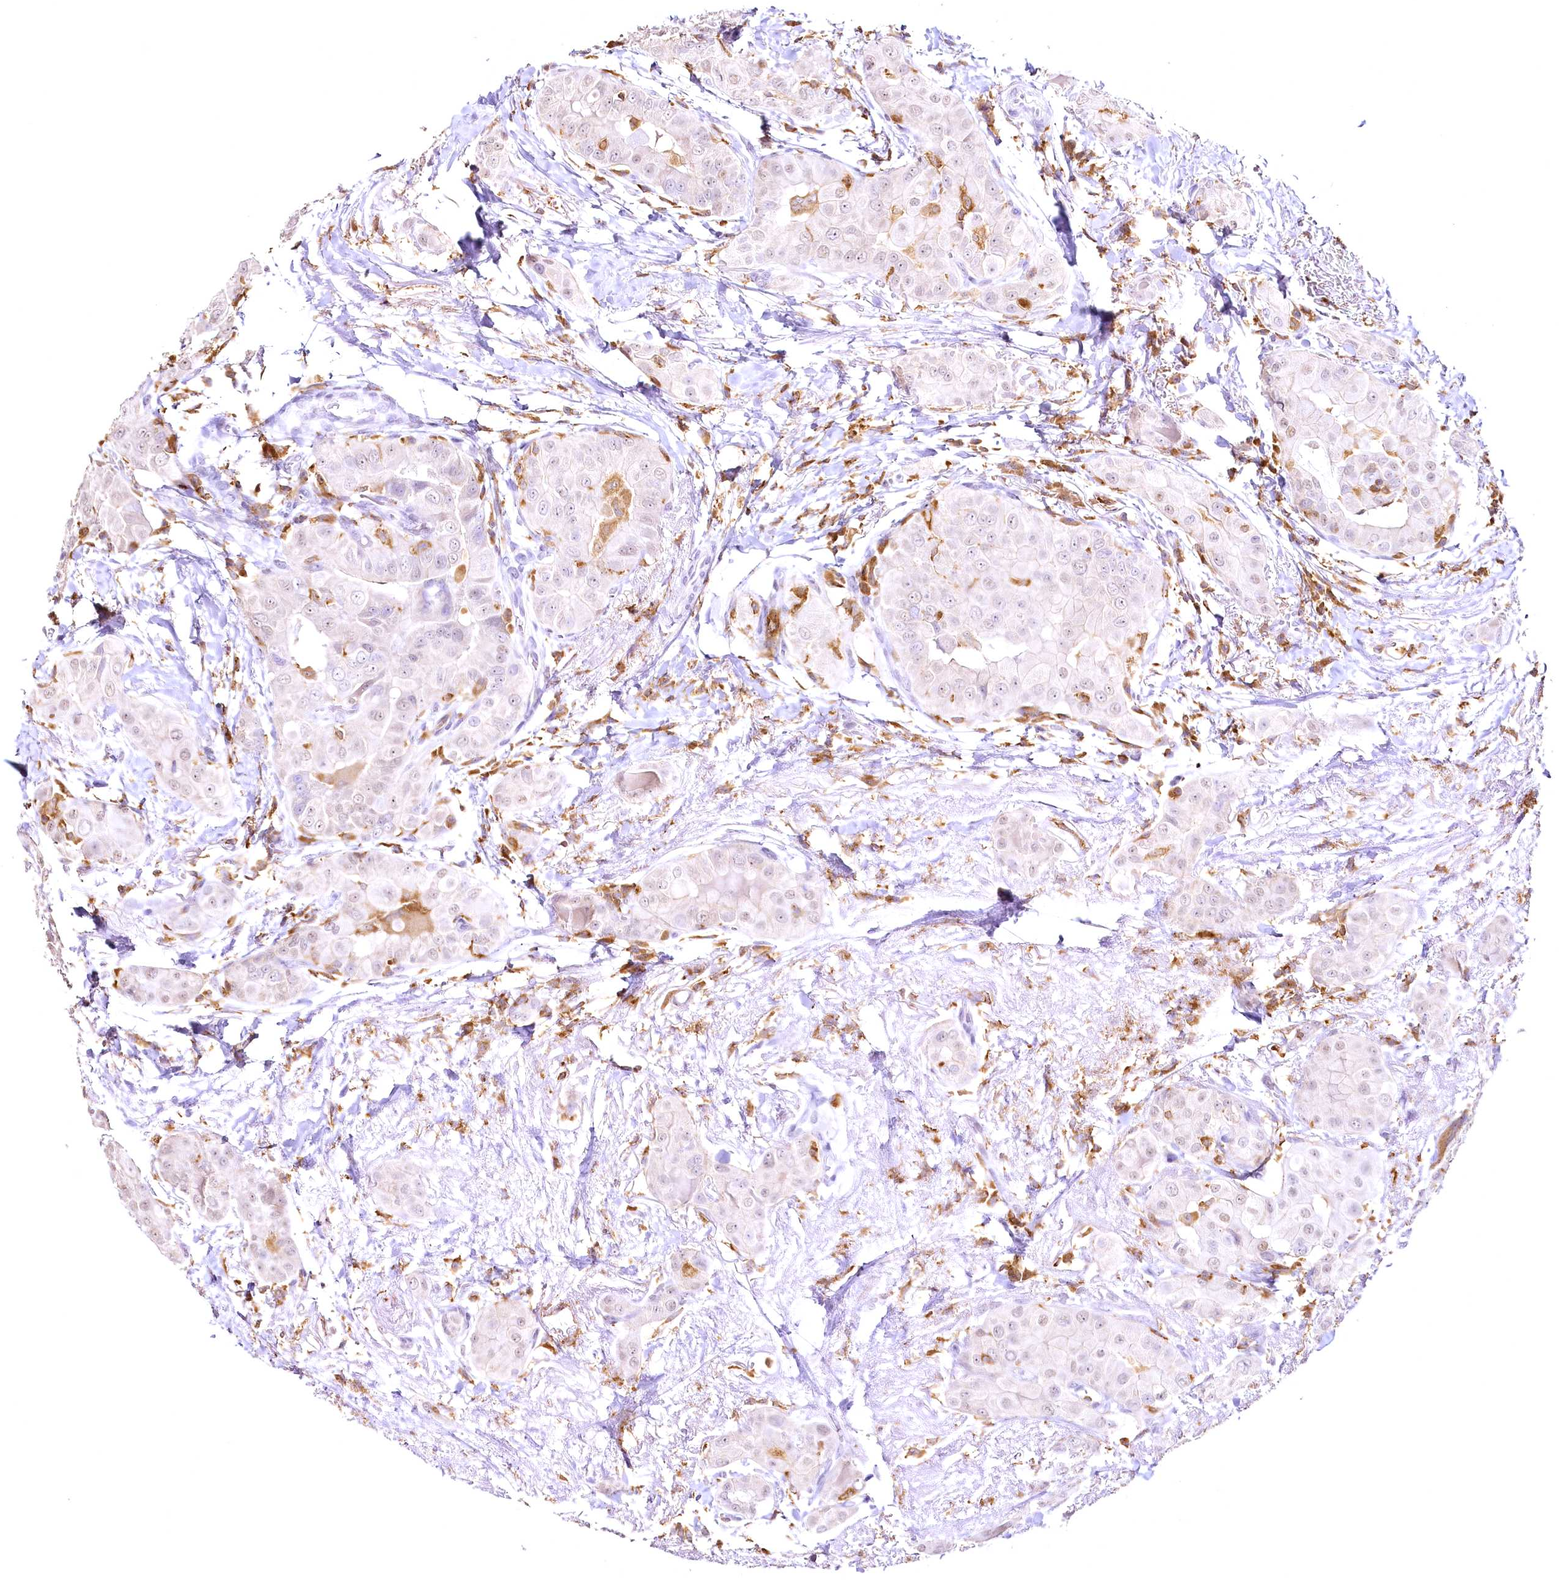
{"staining": {"intensity": "negative", "quantity": "none", "location": "none"}, "tissue": "thyroid cancer", "cell_type": "Tumor cells", "image_type": "cancer", "snomed": [{"axis": "morphology", "description": "Papillary adenocarcinoma, NOS"}, {"axis": "topography", "description": "Thyroid gland"}], "caption": "Protein analysis of papillary adenocarcinoma (thyroid) demonstrates no significant positivity in tumor cells.", "gene": "DOCK2", "patient": {"sex": "male", "age": 33}}